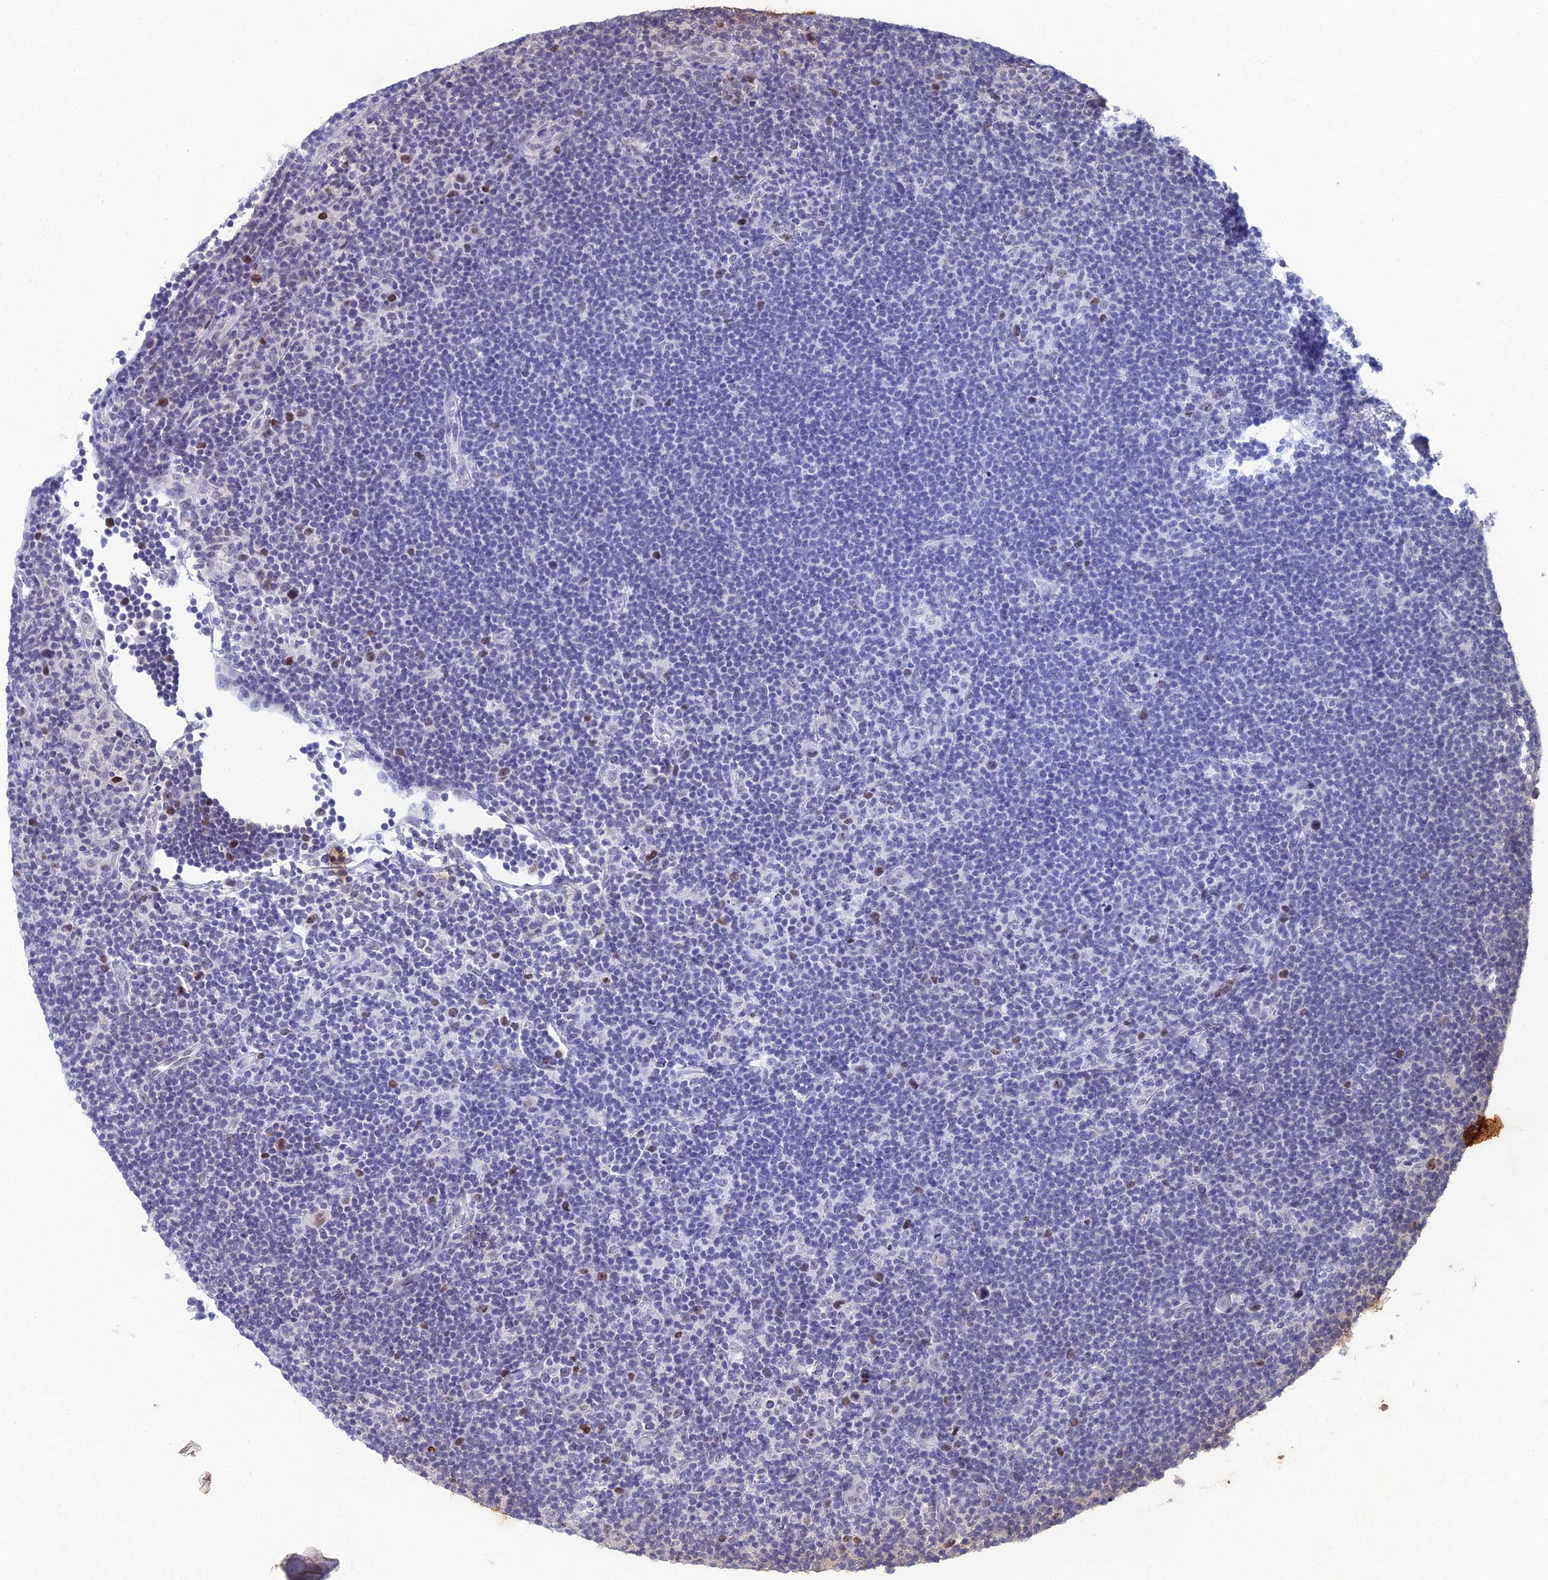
{"staining": {"intensity": "weak", "quantity": ">75%", "location": "nuclear"}, "tissue": "lymphoma", "cell_type": "Tumor cells", "image_type": "cancer", "snomed": [{"axis": "morphology", "description": "Hodgkin's disease, NOS"}, {"axis": "topography", "description": "Lymph node"}], "caption": "Immunohistochemical staining of Hodgkin's disease shows weak nuclear protein expression in approximately >75% of tumor cells. (DAB (3,3'-diaminobenzidine) = brown stain, brightfield microscopy at high magnification).", "gene": "TAF9B", "patient": {"sex": "female", "age": 57}}